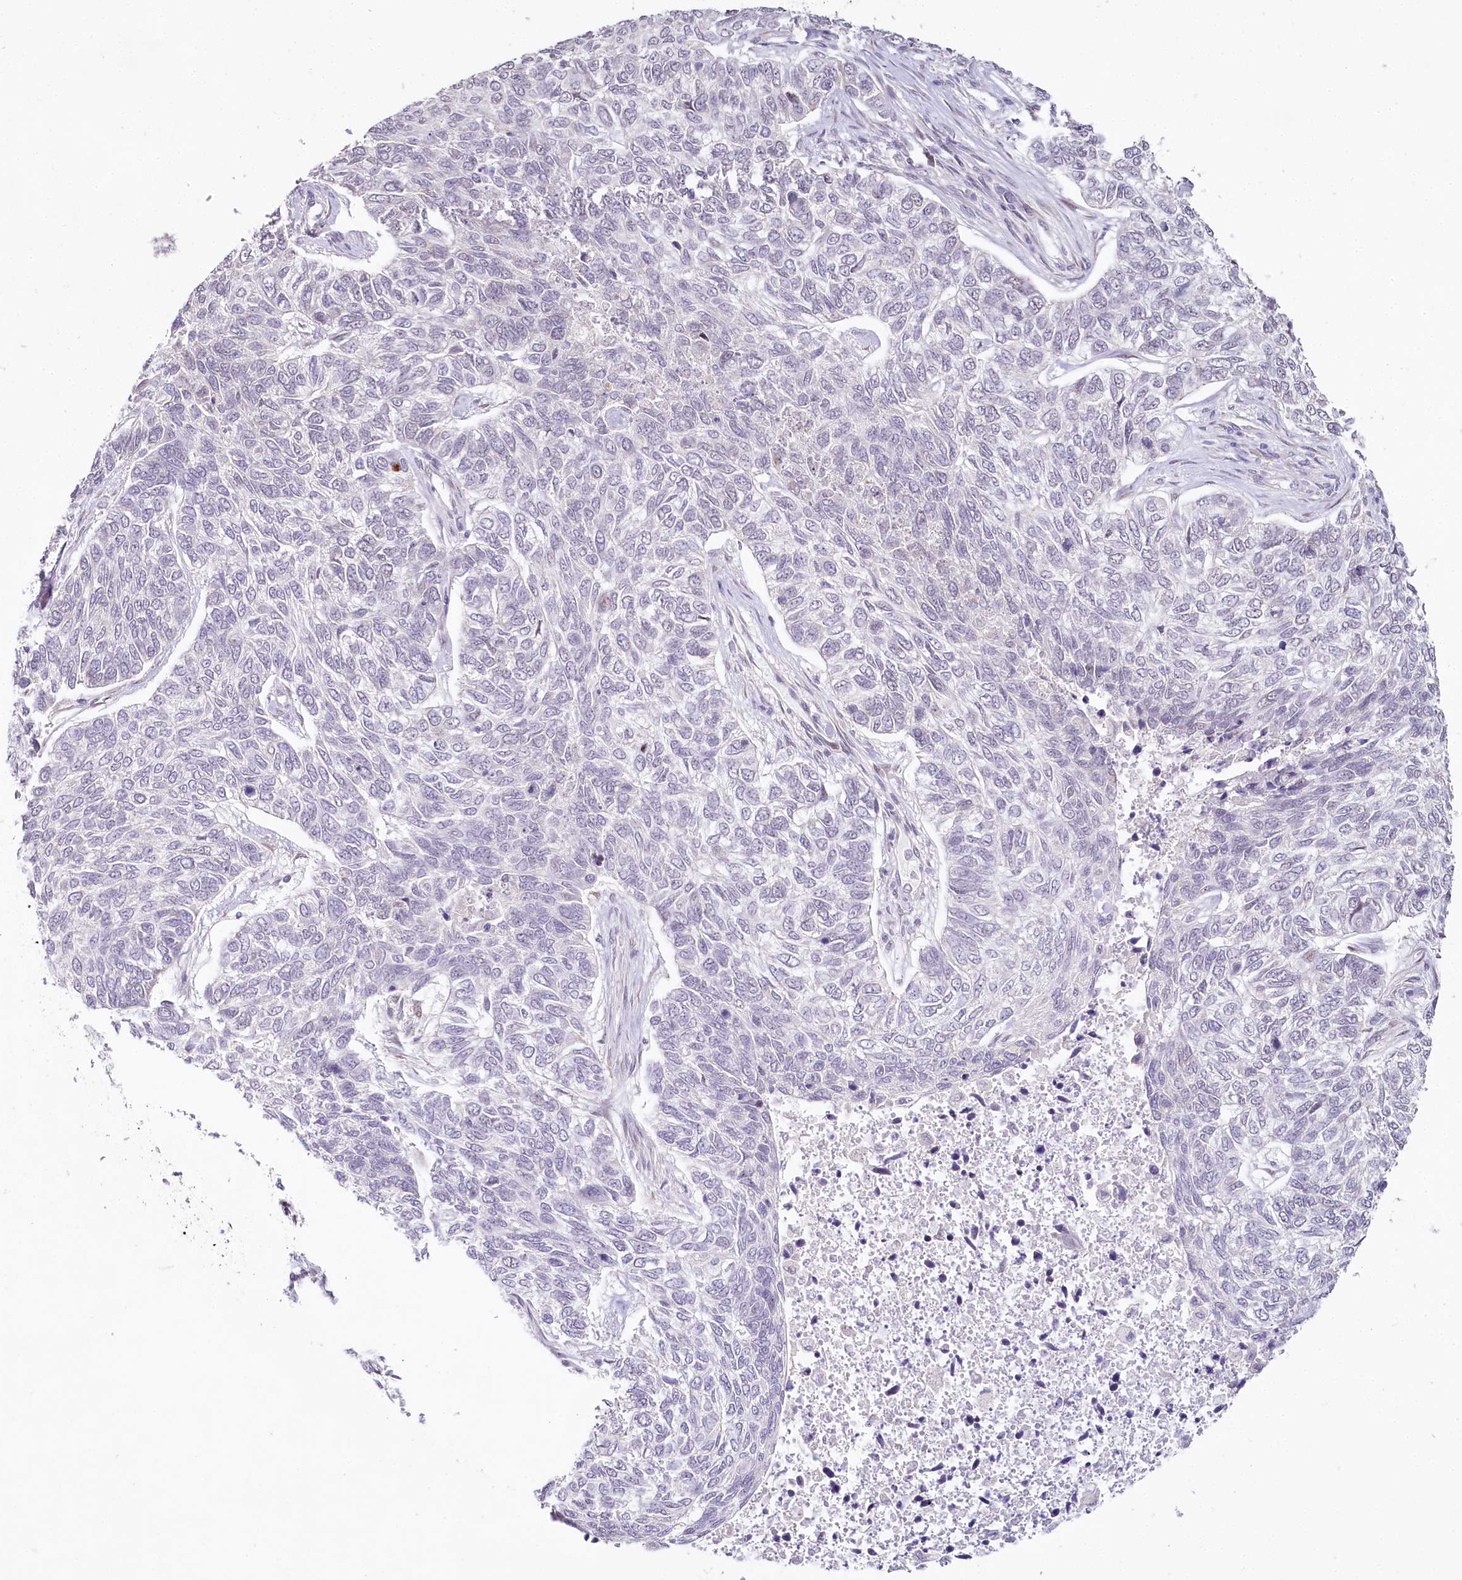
{"staining": {"intensity": "negative", "quantity": "none", "location": "none"}, "tissue": "skin cancer", "cell_type": "Tumor cells", "image_type": "cancer", "snomed": [{"axis": "morphology", "description": "Basal cell carcinoma"}, {"axis": "topography", "description": "Skin"}], "caption": "Immunohistochemistry (IHC) micrograph of neoplastic tissue: human basal cell carcinoma (skin) stained with DAB (3,3'-diaminobenzidine) displays no significant protein expression in tumor cells. (DAB (3,3'-diaminobenzidine) immunohistochemistry (IHC) visualized using brightfield microscopy, high magnification).", "gene": "HPD", "patient": {"sex": "female", "age": 65}}